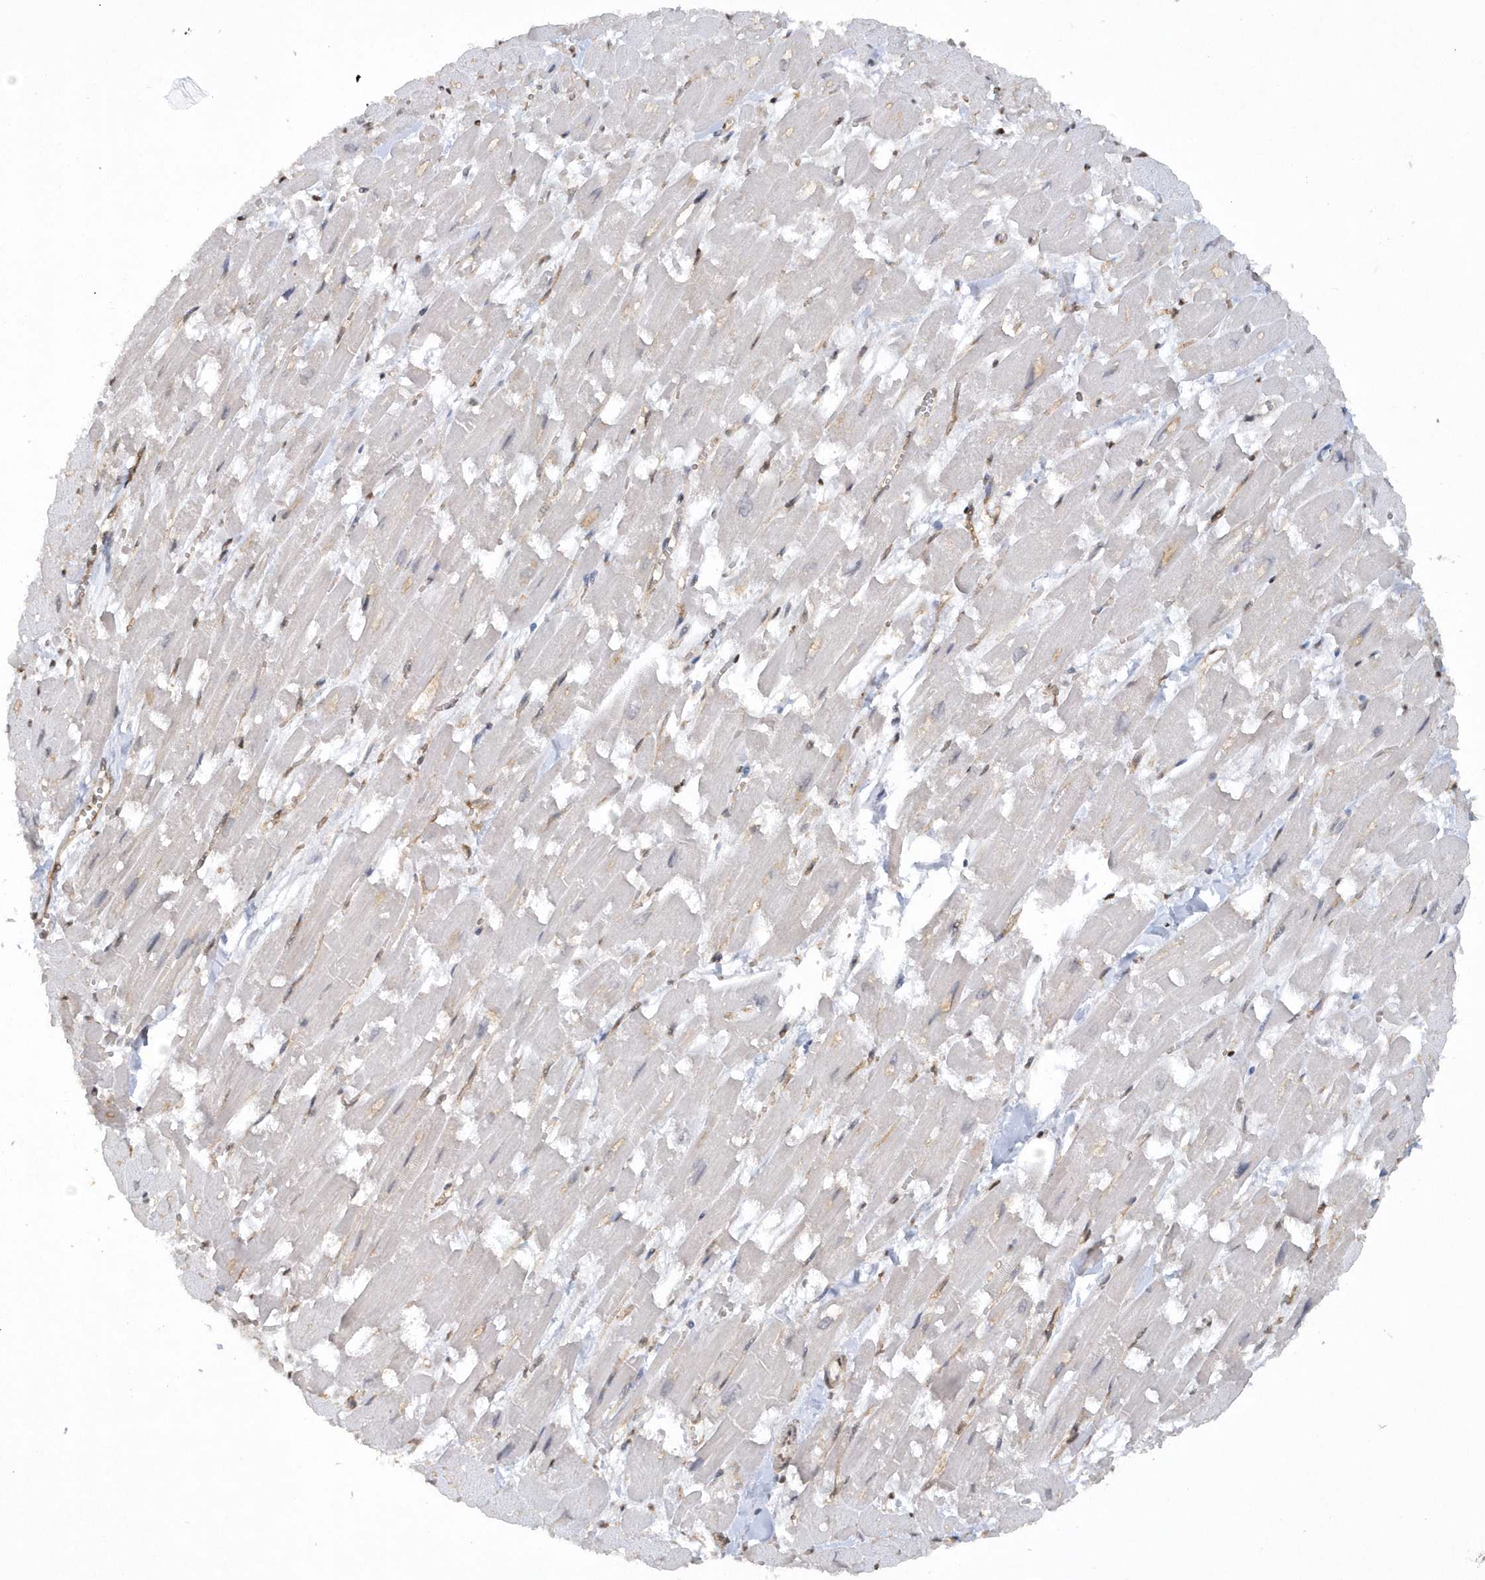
{"staining": {"intensity": "negative", "quantity": "none", "location": "none"}, "tissue": "heart muscle", "cell_type": "Cardiomyocytes", "image_type": "normal", "snomed": [{"axis": "morphology", "description": "Normal tissue, NOS"}, {"axis": "topography", "description": "Heart"}], "caption": "Normal heart muscle was stained to show a protein in brown. There is no significant positivity in cardiomyocytes.", "gene": "RAI14", "patient": {"sex": "male", "age": 54}}